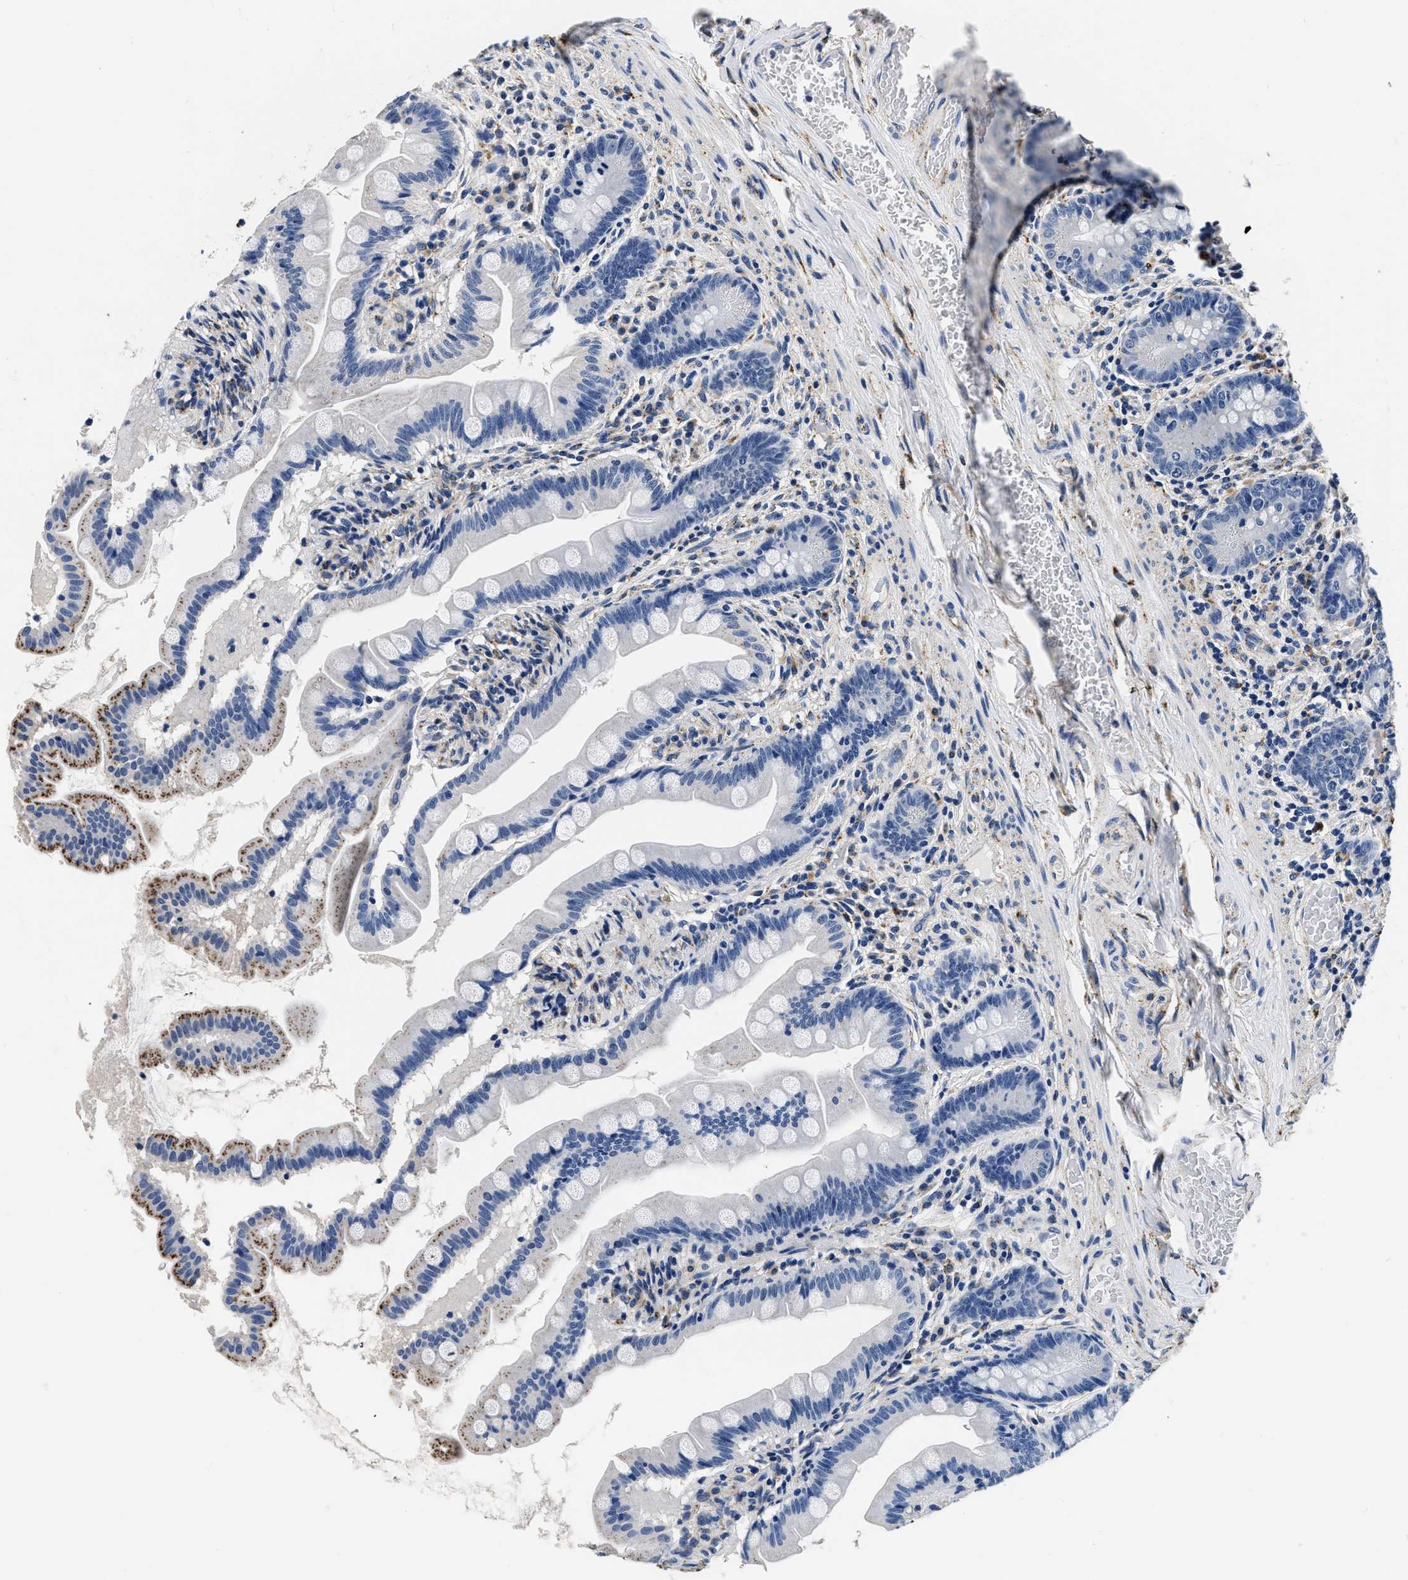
{"staining": {"intensity": "strong", "quantity": "<25%", "location": "cytoplasmic/membranous"}, "tissue": "small intestine", "cell_type": "Glandular cells", "image_type": "normal", "snomed": [{"axis": "morphology", "description": "Normal tissue, NOS"}, {"axis": "topography", "description": "Small intestine"}], "caption": "Immunohistochemical staining of unremarkable small intestine reveals <25% levels of strong cytoplasmic/membranous protein positivity in approximately <25% of glandular cells. (brown staining indicates protein expression, while blue staining denotes nuclei).", "gene": "GRN", "patient": {"sex": "female", "age": 56}}